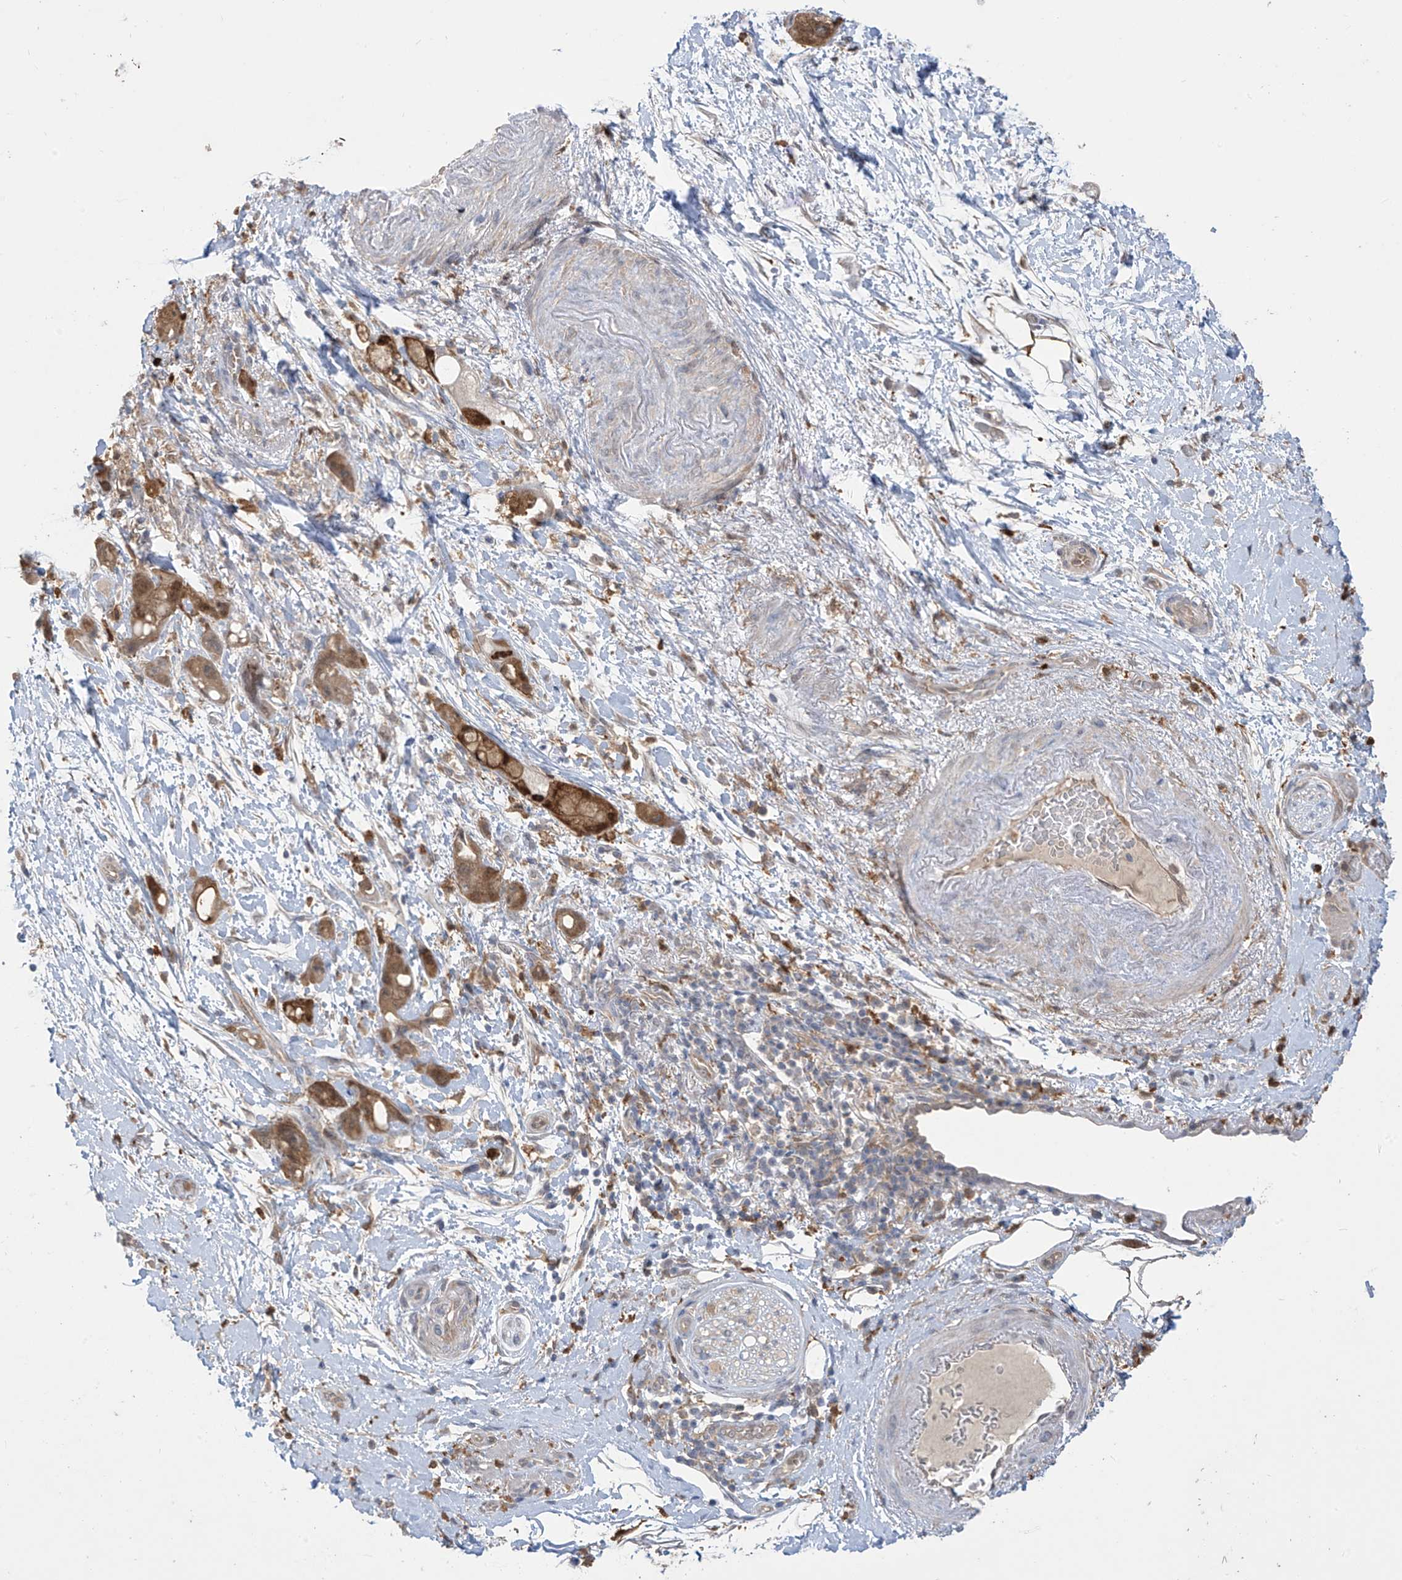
{"staining": {"intensity": "strong", "quantity": ">75%", "location": "cytoplasmic/membranous,nuclear"}, "tissue": "pancreatic cancer", "cell_type": "Tumor cells", "image_type": "cancer", "snomed": [{"axis": "morphology", "description": "Normal tissue, NOS"}, {"axis": "morphology", "description": "Adenocarcinoma, NOS"}, {"axis": "topography", "description": "Pancreas"}], "caption": "Immunohistochemistry histopathology image of neoplastic tissue: pancreatic cancer stained using IHC reveals high levels of strong protein expression localized specifically in the cytoplasmic/membranous and nuclear of tumor cells, appearing as a cytoplasmic/membranous and nuclear brown color.", "gene": "IDH1", "patient": {"sex": "female", "age": 68}}